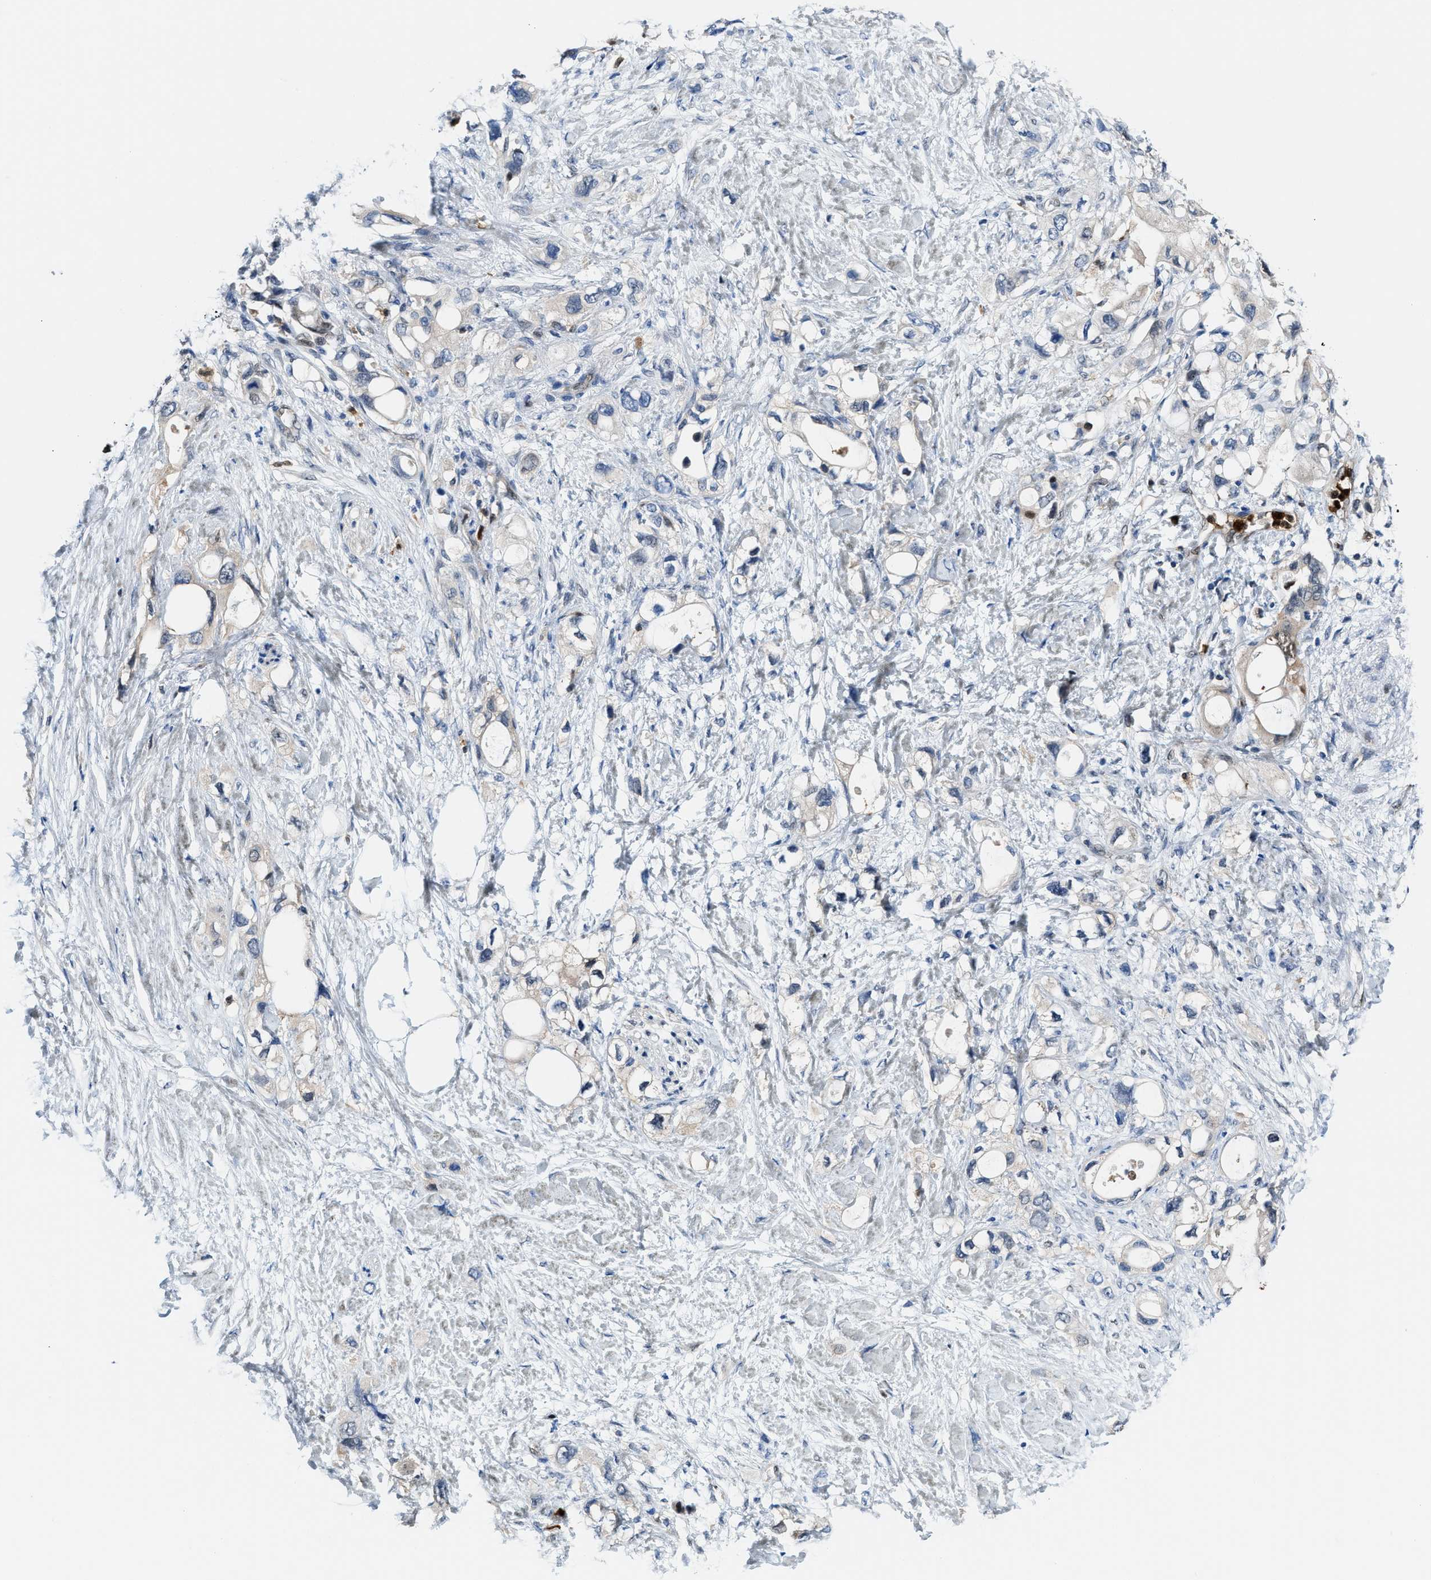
{"staining": {"intensity": "weak", "quantity": "<25%", "location": "cytoplasmic/membranous"}, "tissue": "pancreatic cancer", "cell_type": "Tumor cells", "image_type": "cancer", "snomed": [{"axis": "morphology", "description": "Adenocarcinoma, NOS"}, {"axis": "topography", "description": "Pancreas"}], "caption": "This is an immunohistochemistry photomicrograph of pancreatic adenocarcinoma. There is no expression in tumor cells.", "gene": "LTA4H", "patient": {"sex": "female", "age": 56}}